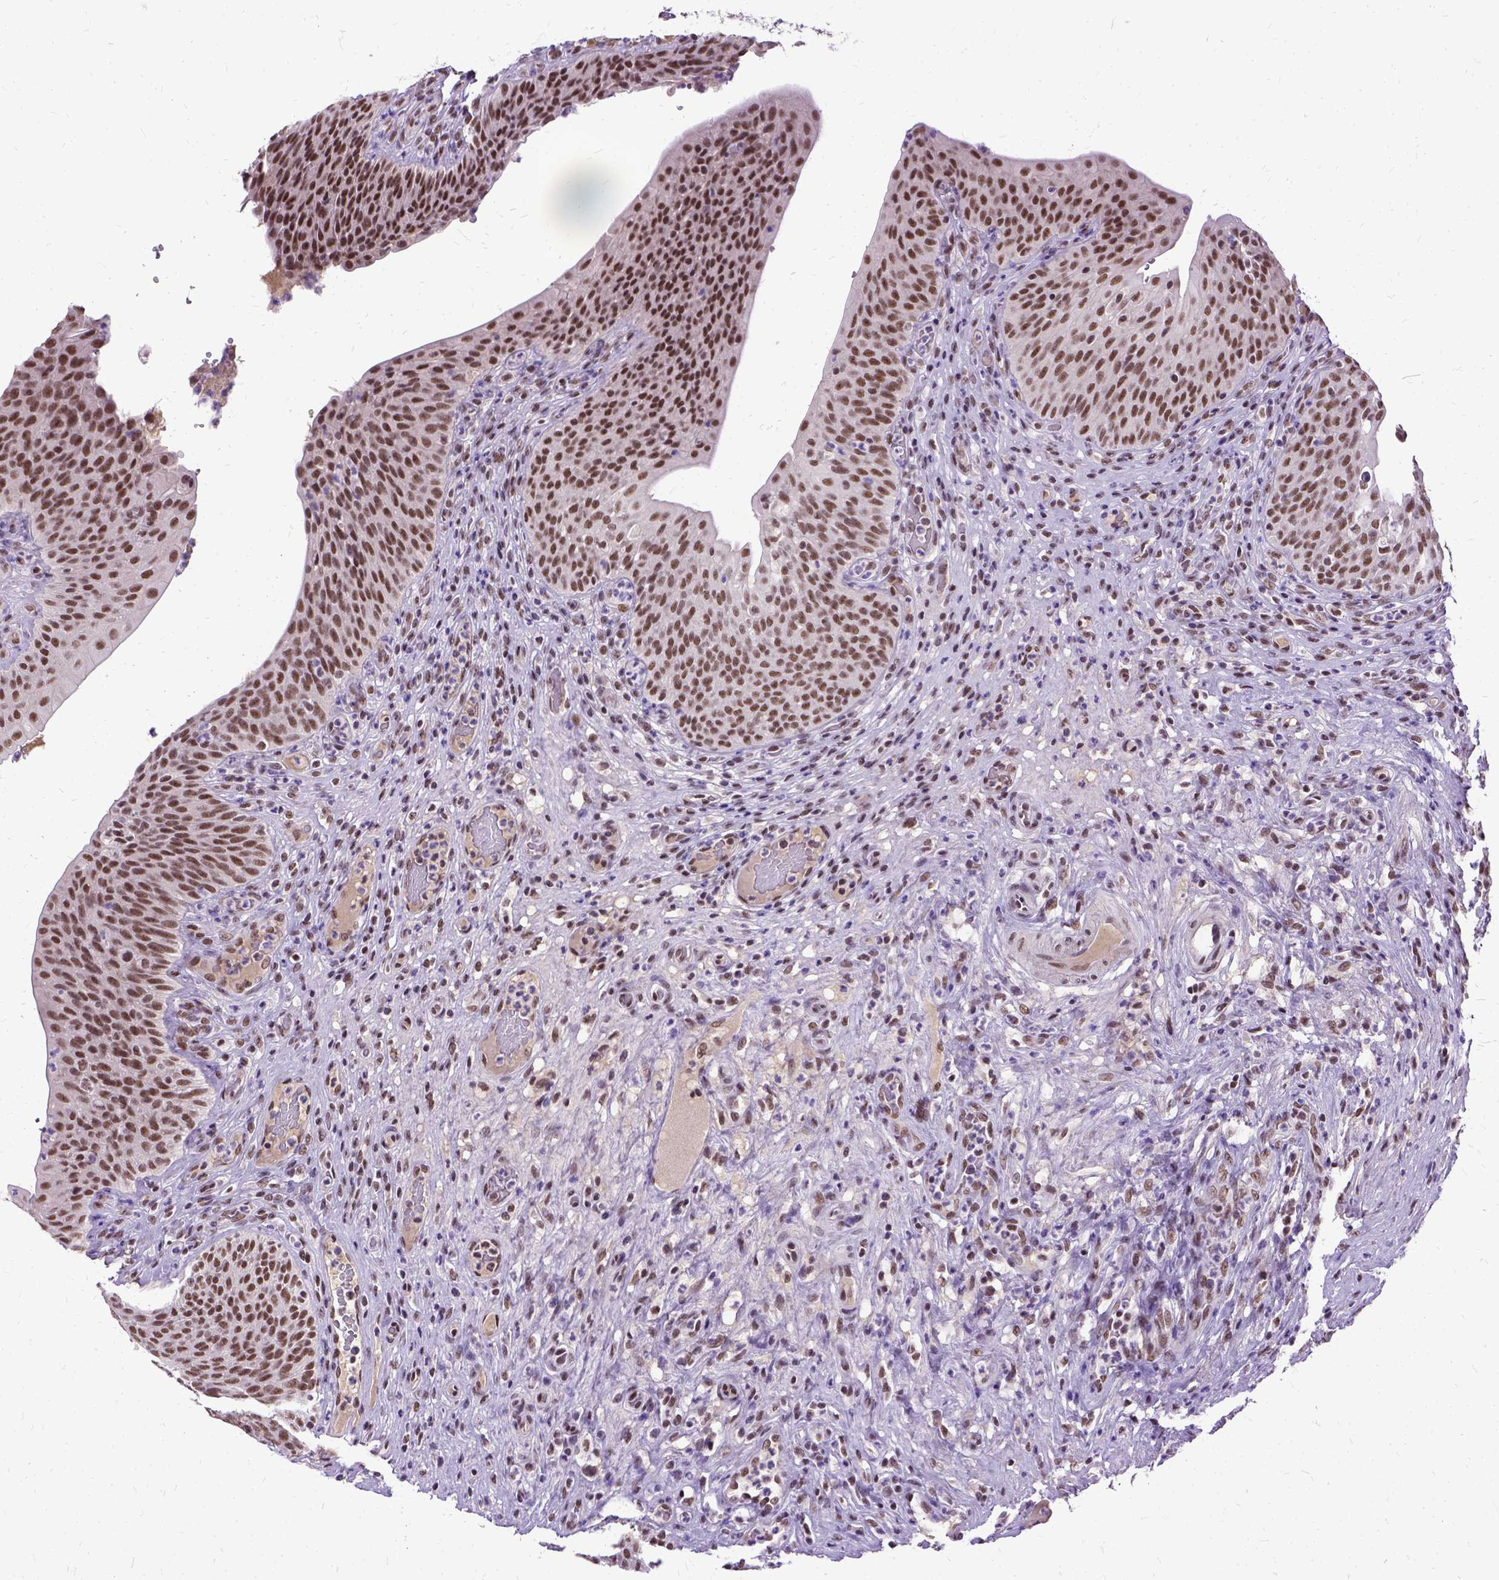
{"staining": {"intensity": "moderate", "quantity": ">75%", "location": "nuclear"}, "tissue": "urinary bladder", "cell_type": "Urothelial cells", "image_type": "normal", "snomed": [{"axis": "morphology", "description": "Normal tissue, NOS"}, {"axis": "topography", "description": "Urinary bladder"}, {"axis": "topography", "description": "Peripheral nerve tissue"}], "caption": "Unremarkable urinary bladder exhibits moderate nuclear staining in about >75% of urothelial cells, visualized by immunohistochemistry. The staining was performed using DAB (3,3'-diaminobenzidine) to visualize the protein expression in brown, while the nuclei were stained in blue with hematoxylin (Magnification: 20x).", "gene": "SETD1A", "patient": {"sex": "male", "age": 66}}